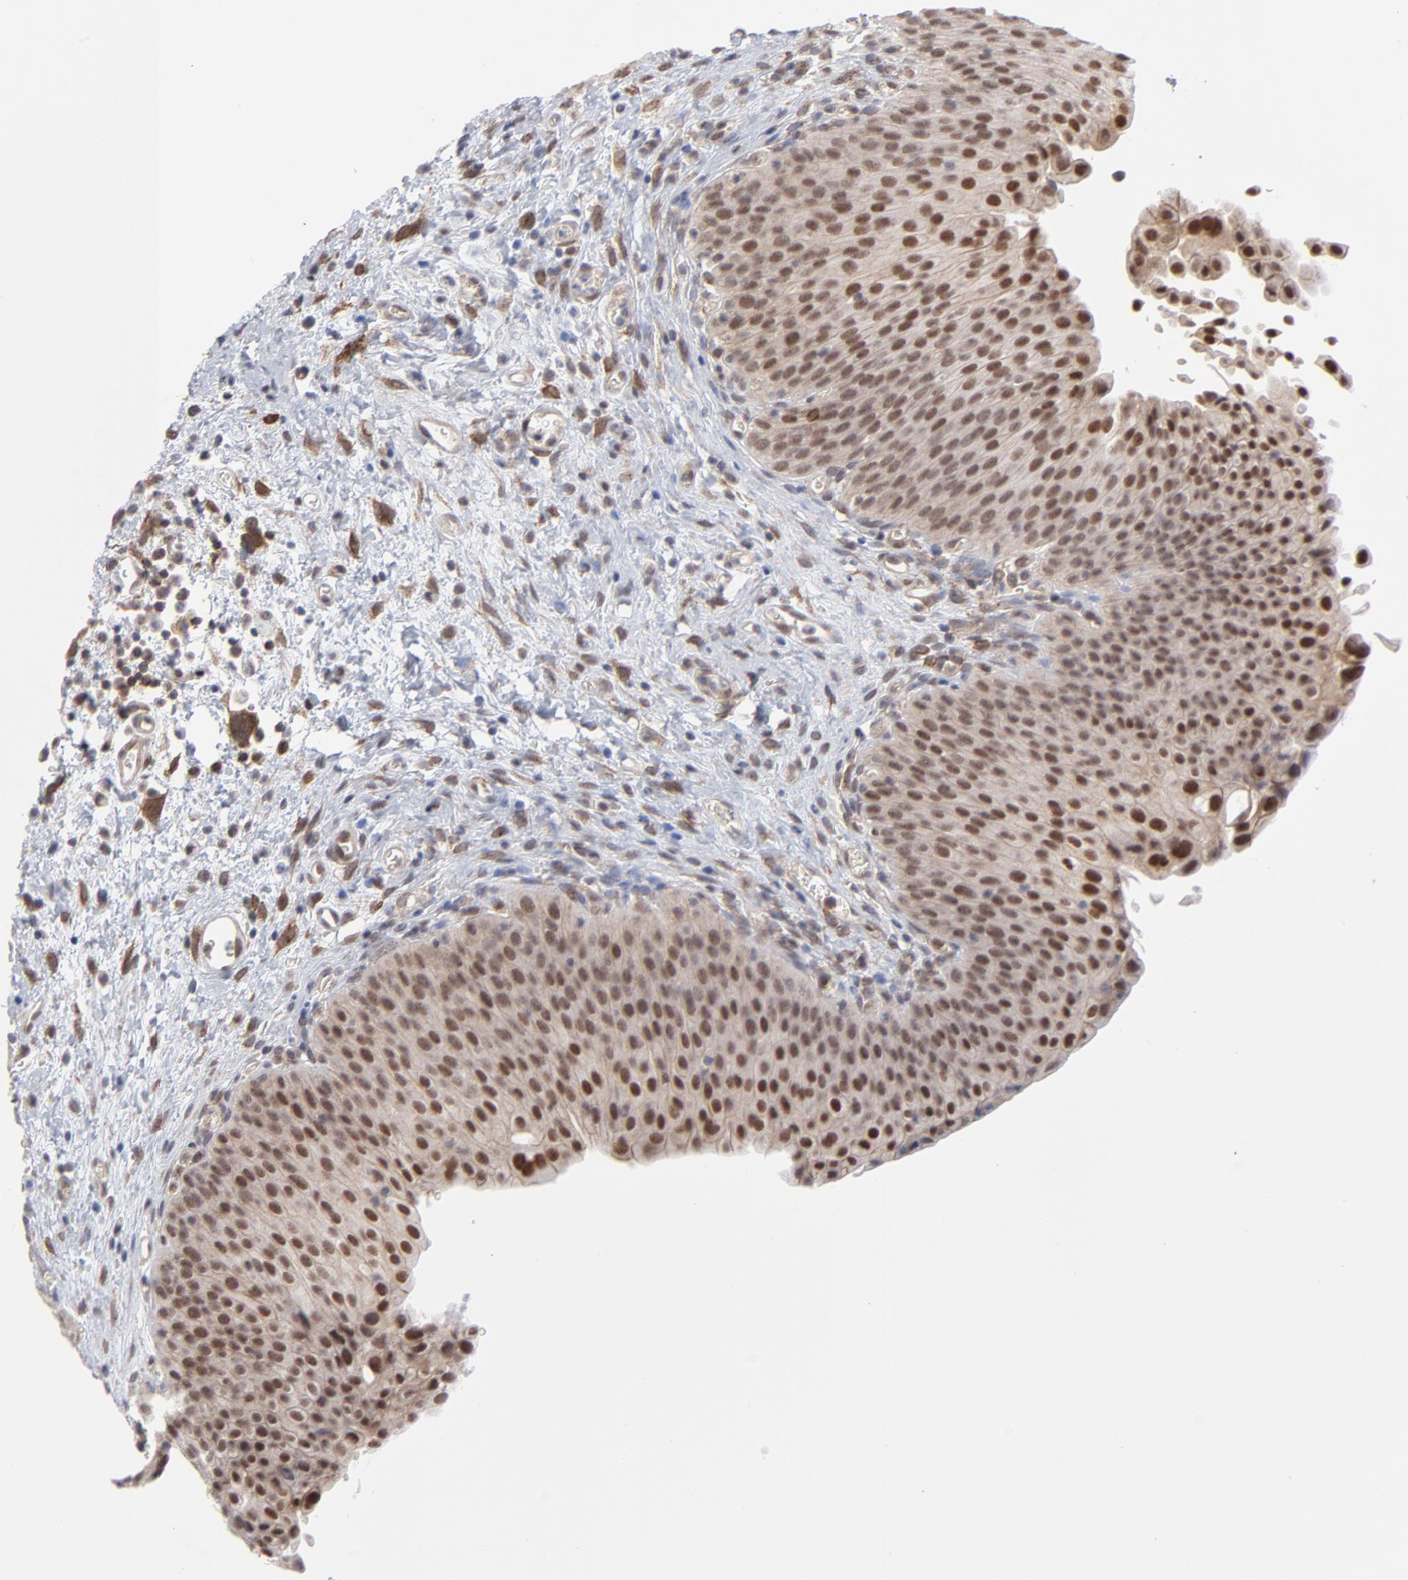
{"staining": {"intensity": "moderate", "quantity": ">75%", "location": "cytoplasmic/membranous,nuclear"}, "tissue": "urinary bladder", "cell_type": "Urothelial cells", "image_type": "normal", "snomed": [{"axis": "morphology", "description": "Normal tissue, NOS"}, {"axis": "morphology", "description": "Dysplasia, NOS"}, {"axis": "topography", "description": "Urinary bladder"}], "caption": "Urinary bladder was stained to show a protein in brown. There is medium levels of moderate cytoplasmic/membranous,nuclear expression in approximately >75% of urothelial cells. (DAB (3,3'-diaminobenzidine) IHC with brightfield microscopy, high magnification).", "gene": "NBN", "patient": {"sex": "male", "age": 35}}